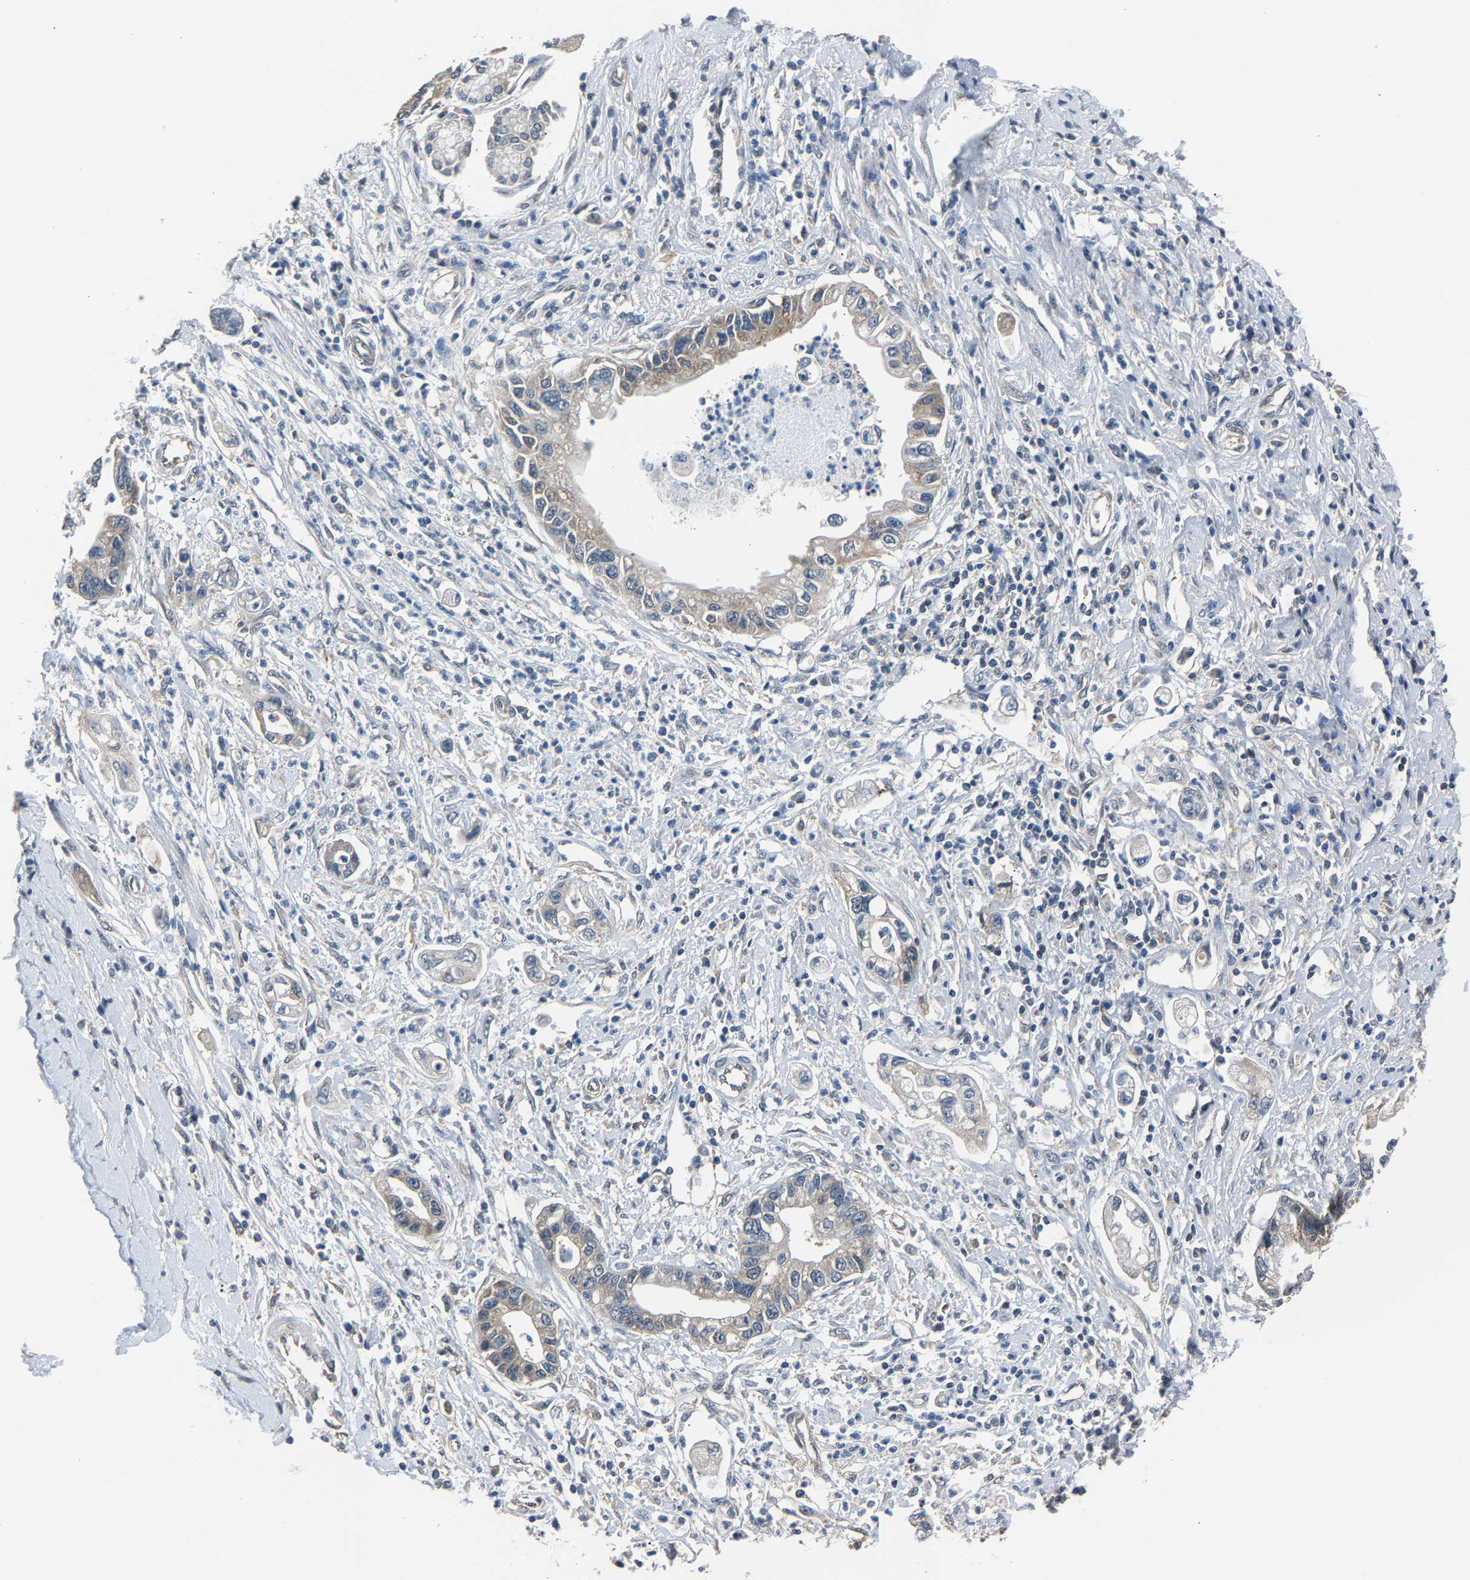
{"staining": {"intensity": "weak", "quantity": ">75%", "location": "cytoplasmic/membranous"}, "tissue": "pancreatic cancer", "cell_type": "Tumor cells", "image_type": "cancer", "snomed": [{"axis": "morphology", "description": "Adenocarcinoma, NOS"}, {"axis": "topography", "description": "Pancreas"}], "caption": "Immunohistochemistry (IHC) of human pancreatic cancer (adenocarcinoma) displays low levels of weak cytoplasmic/membranous staining in about >75% of tumor cells.", "gene": "ABCC9", "patient": {"sex": "male", "age": 56}}